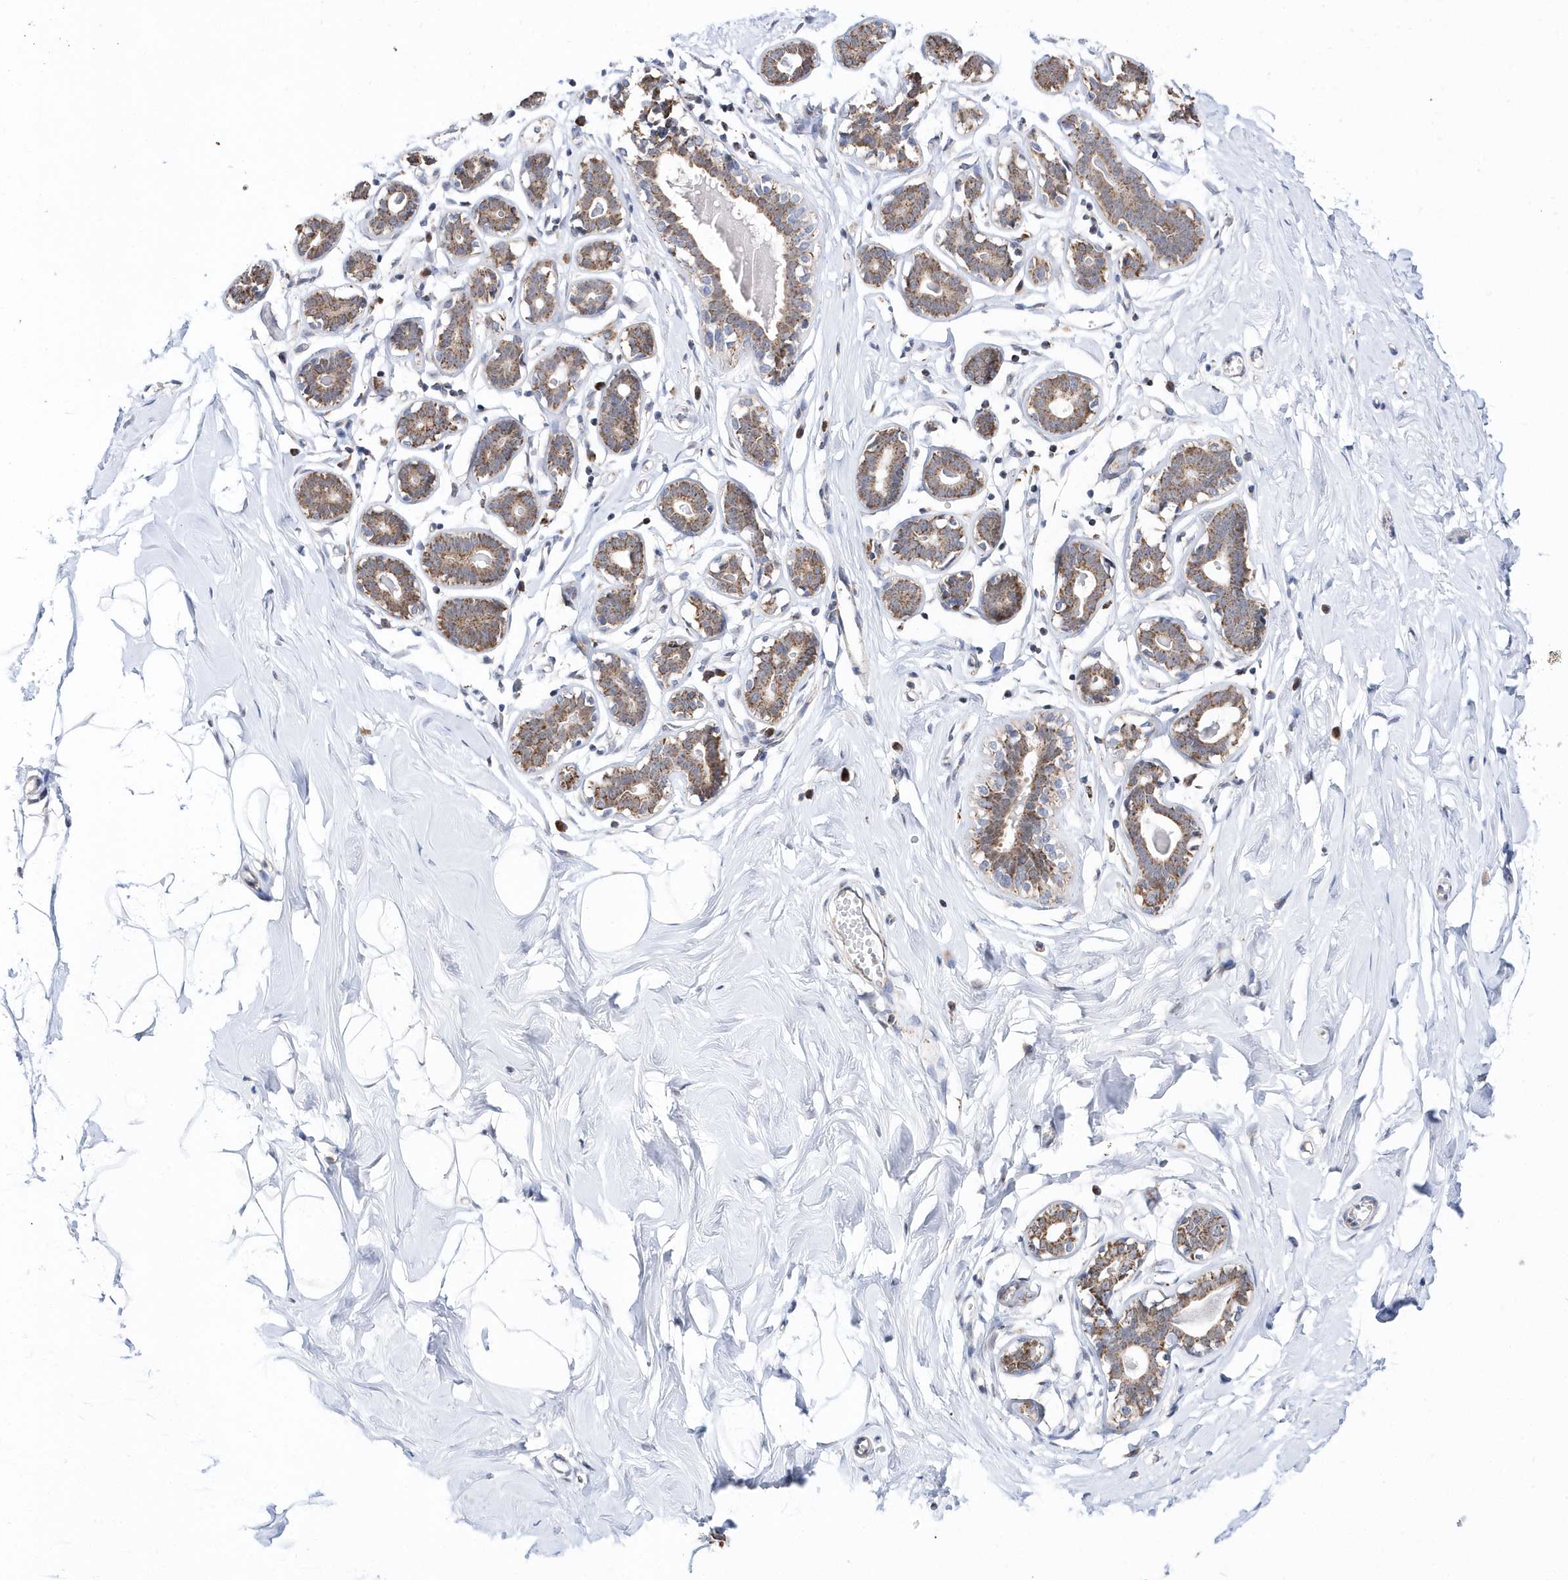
{"staining": {"intensity": "weak", "quantity": ">75%", "location": "cytoplasmic/membranous"}, "tissue": "breast", "cell_type": "Adipocytes", "image_type": "normal", "snomed": [{"axis": "morphology", "description": "Normal tissue, NOS"}, {"axis": "topography", "description": "Breast"}], "caption": "Unremarkable breast displays weak cytoplasmic/membranous staining in about >75% of adipocytes, visualized by immunohistochemistry.", "gene": "SPATA5", "patient": {"sex": "female", "age": 26}}